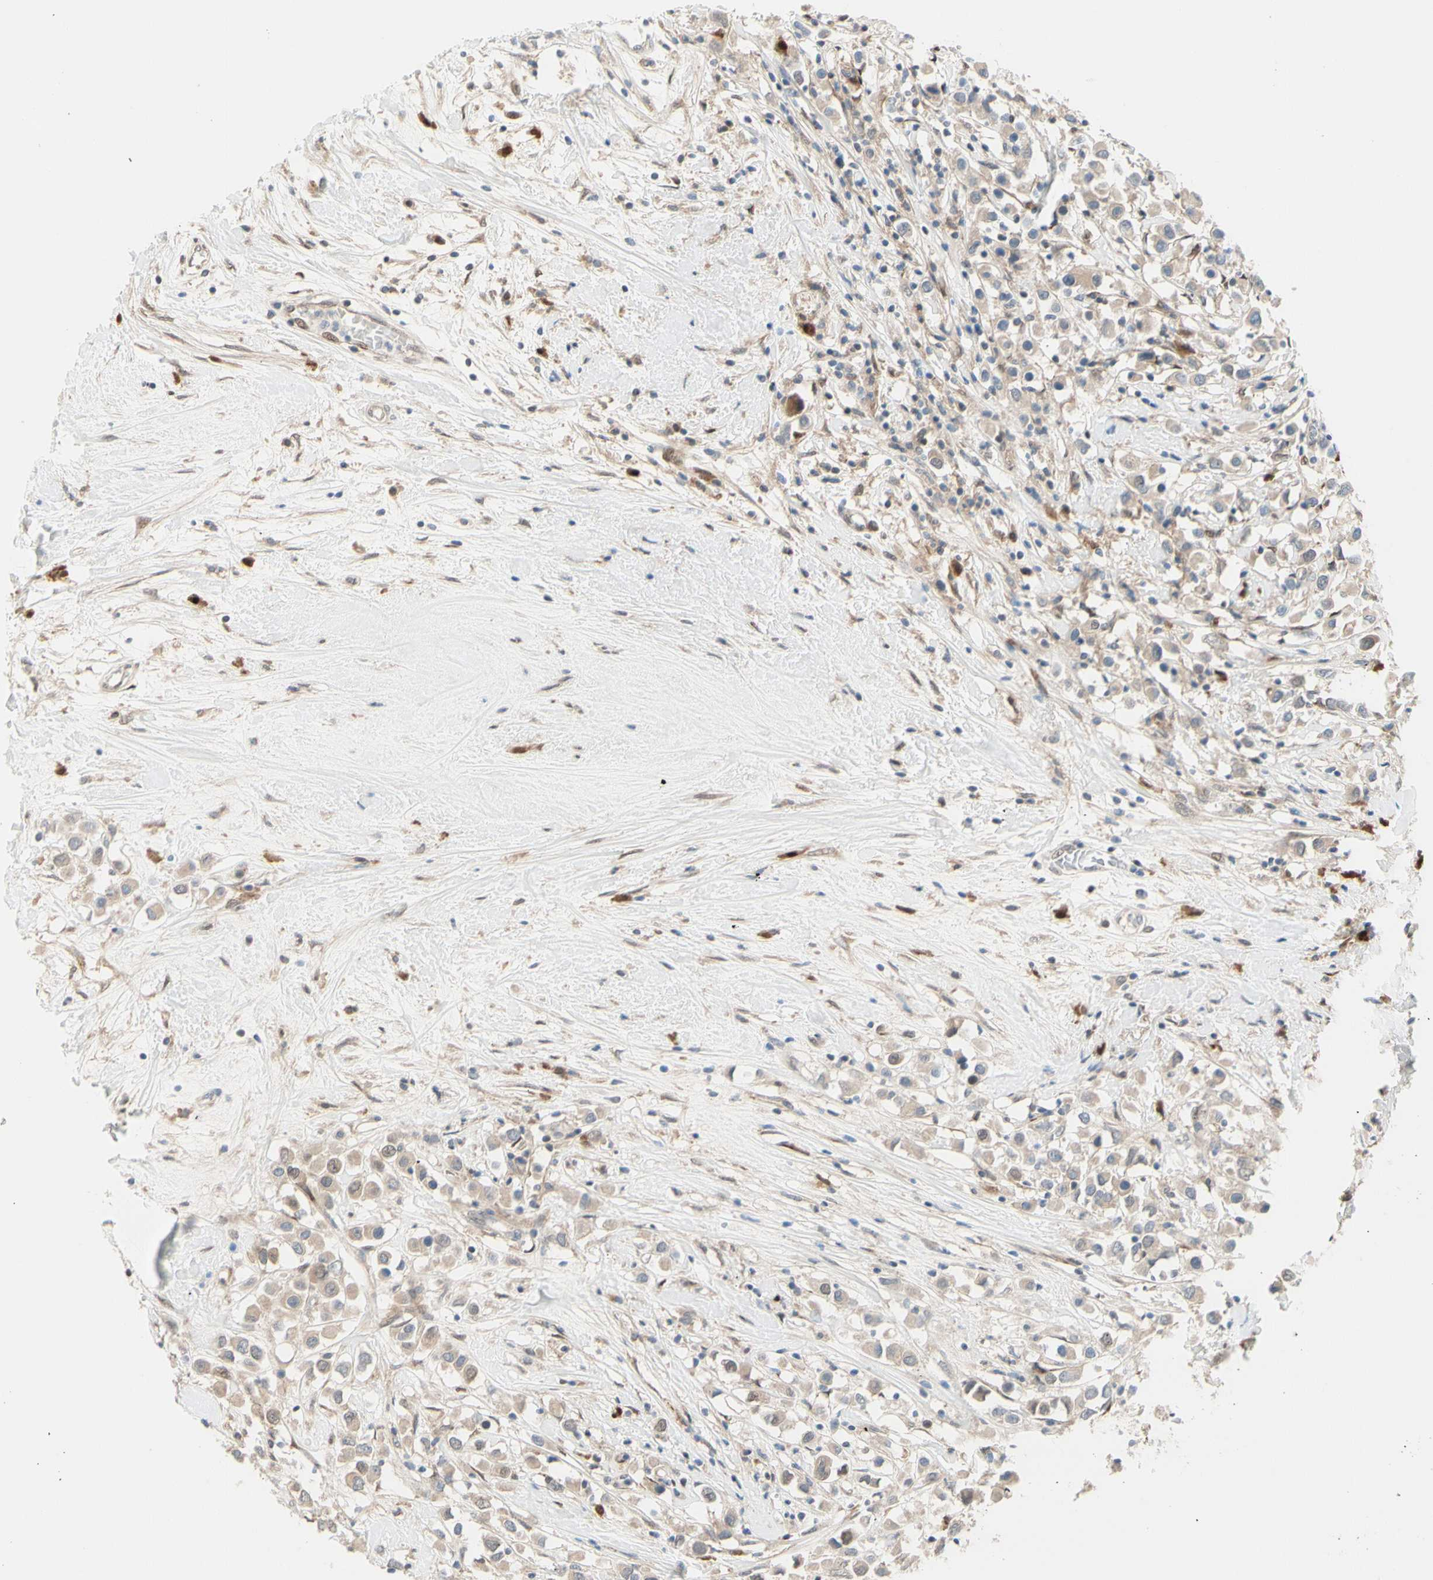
{"staining": {"intensity": "weak", "quantity": ">75%", "location": "cytoplasmic/membranous"}, "tissue": "breast cancer", "cell_type": "Tumor cells", "image_type": "cancer", "snomed": [{"axis": "morphology", "description": "Duct carcinoma"}, {"axis": "topography", "description": "Breast"}], "caption": "A low amount of weak cytoplasmic/membranous expression is identified in approximately >75% of tumor cells in breast cancer tissue.", "gene": "PTTG1", "patient": {"sex": "female", "age": 61}}